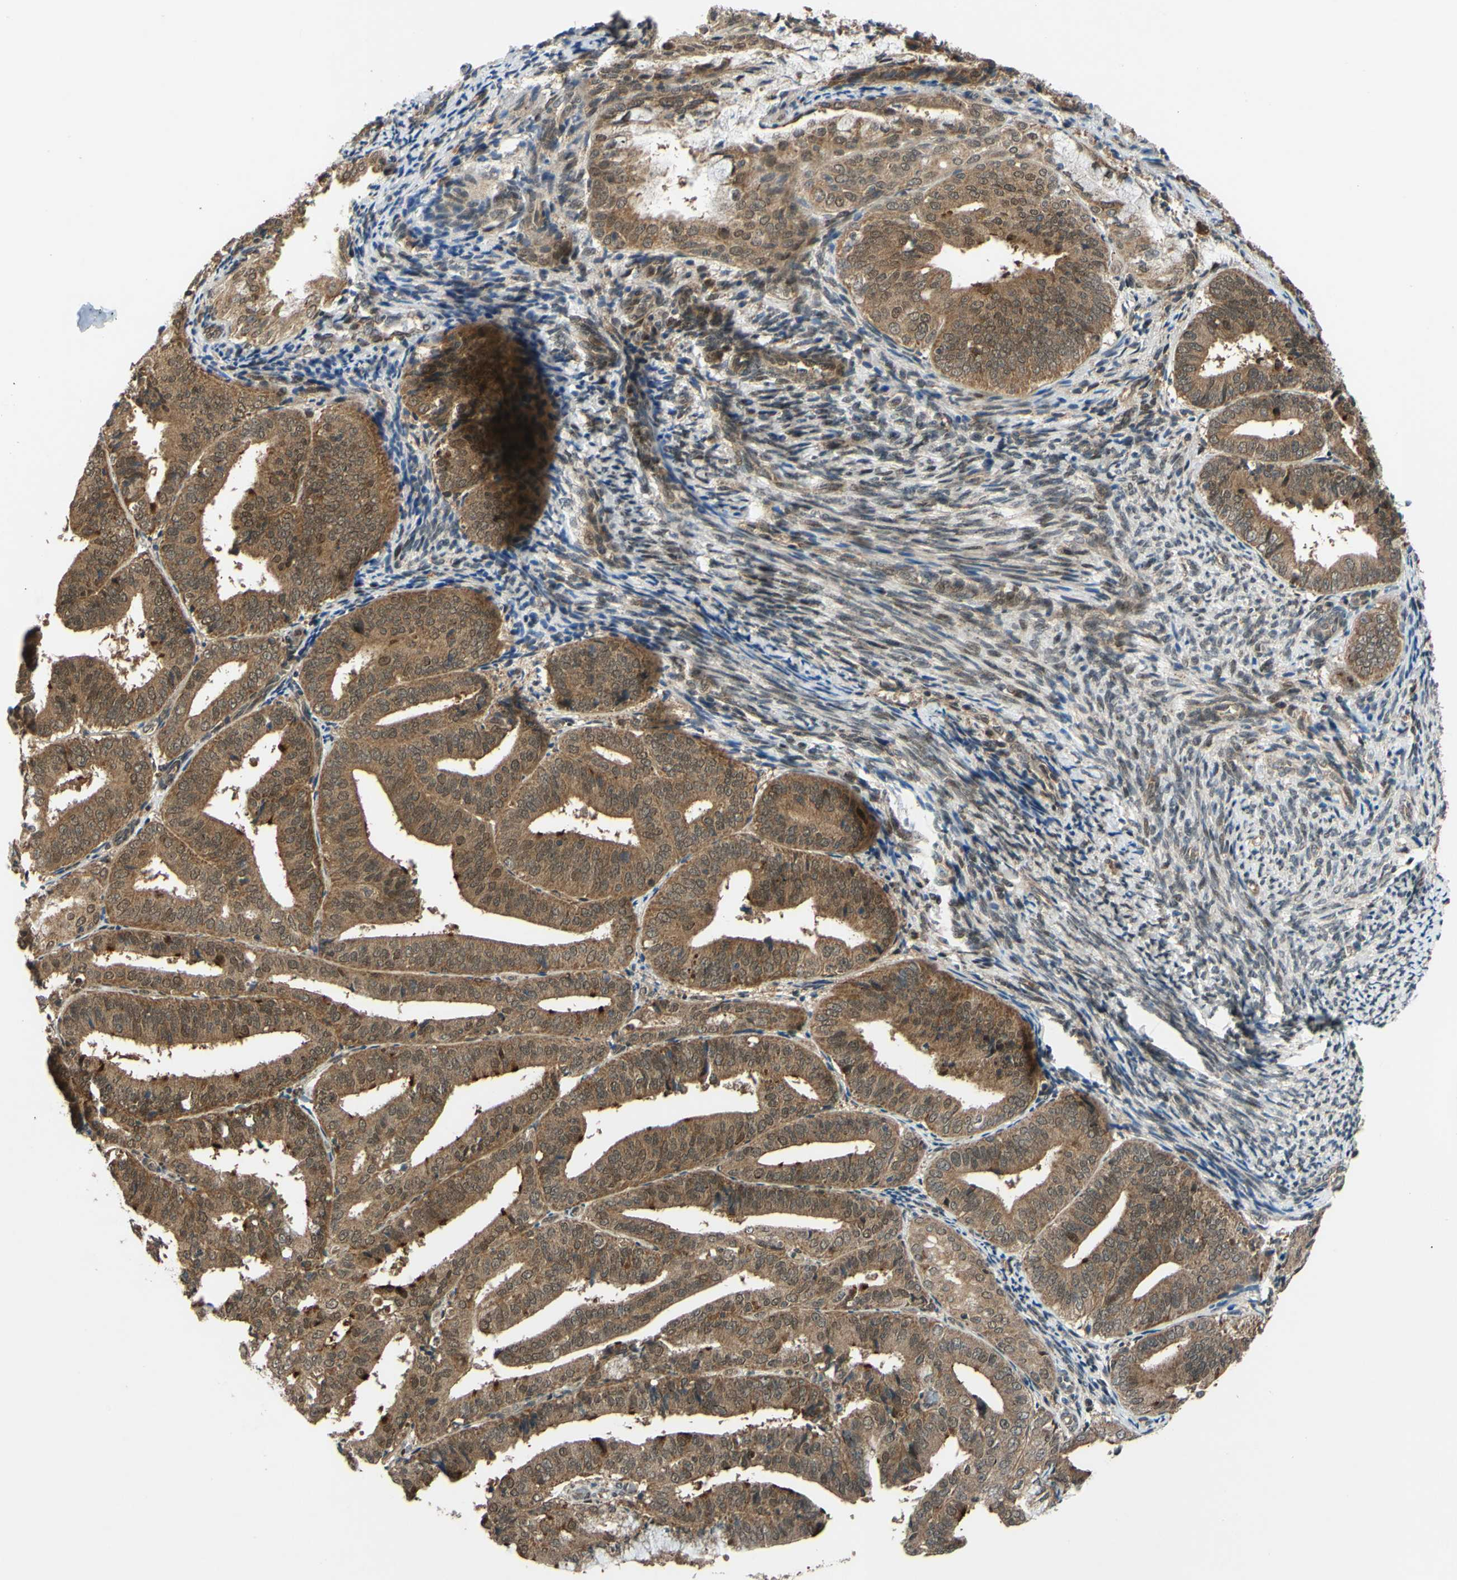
{"staining": {"intensity": "moderate", "quantity": ">75%", "location": "cytoplasmic/membranous"}, "tissue": "endometrial cancer", "cell_type": "Tumor cells", "image_type": "cancer", "snomed": [{"axis": "morphology", "description": "Adenocarcinoma, NOS"}, {"axis": "topography", "description": "Endometrium"}], "caption": "This photomicrograph shows adenocarcinoma (endometrial) stained with immunohistochemistry (IHC) to label a protein in brown. The cytoplasmic/membranous of tumor cells show moderate positivity for the protein. Nuclei are counter-stained blue.", "gene": "ABCC8", "patient": {"sex": "female", "age": 63}}